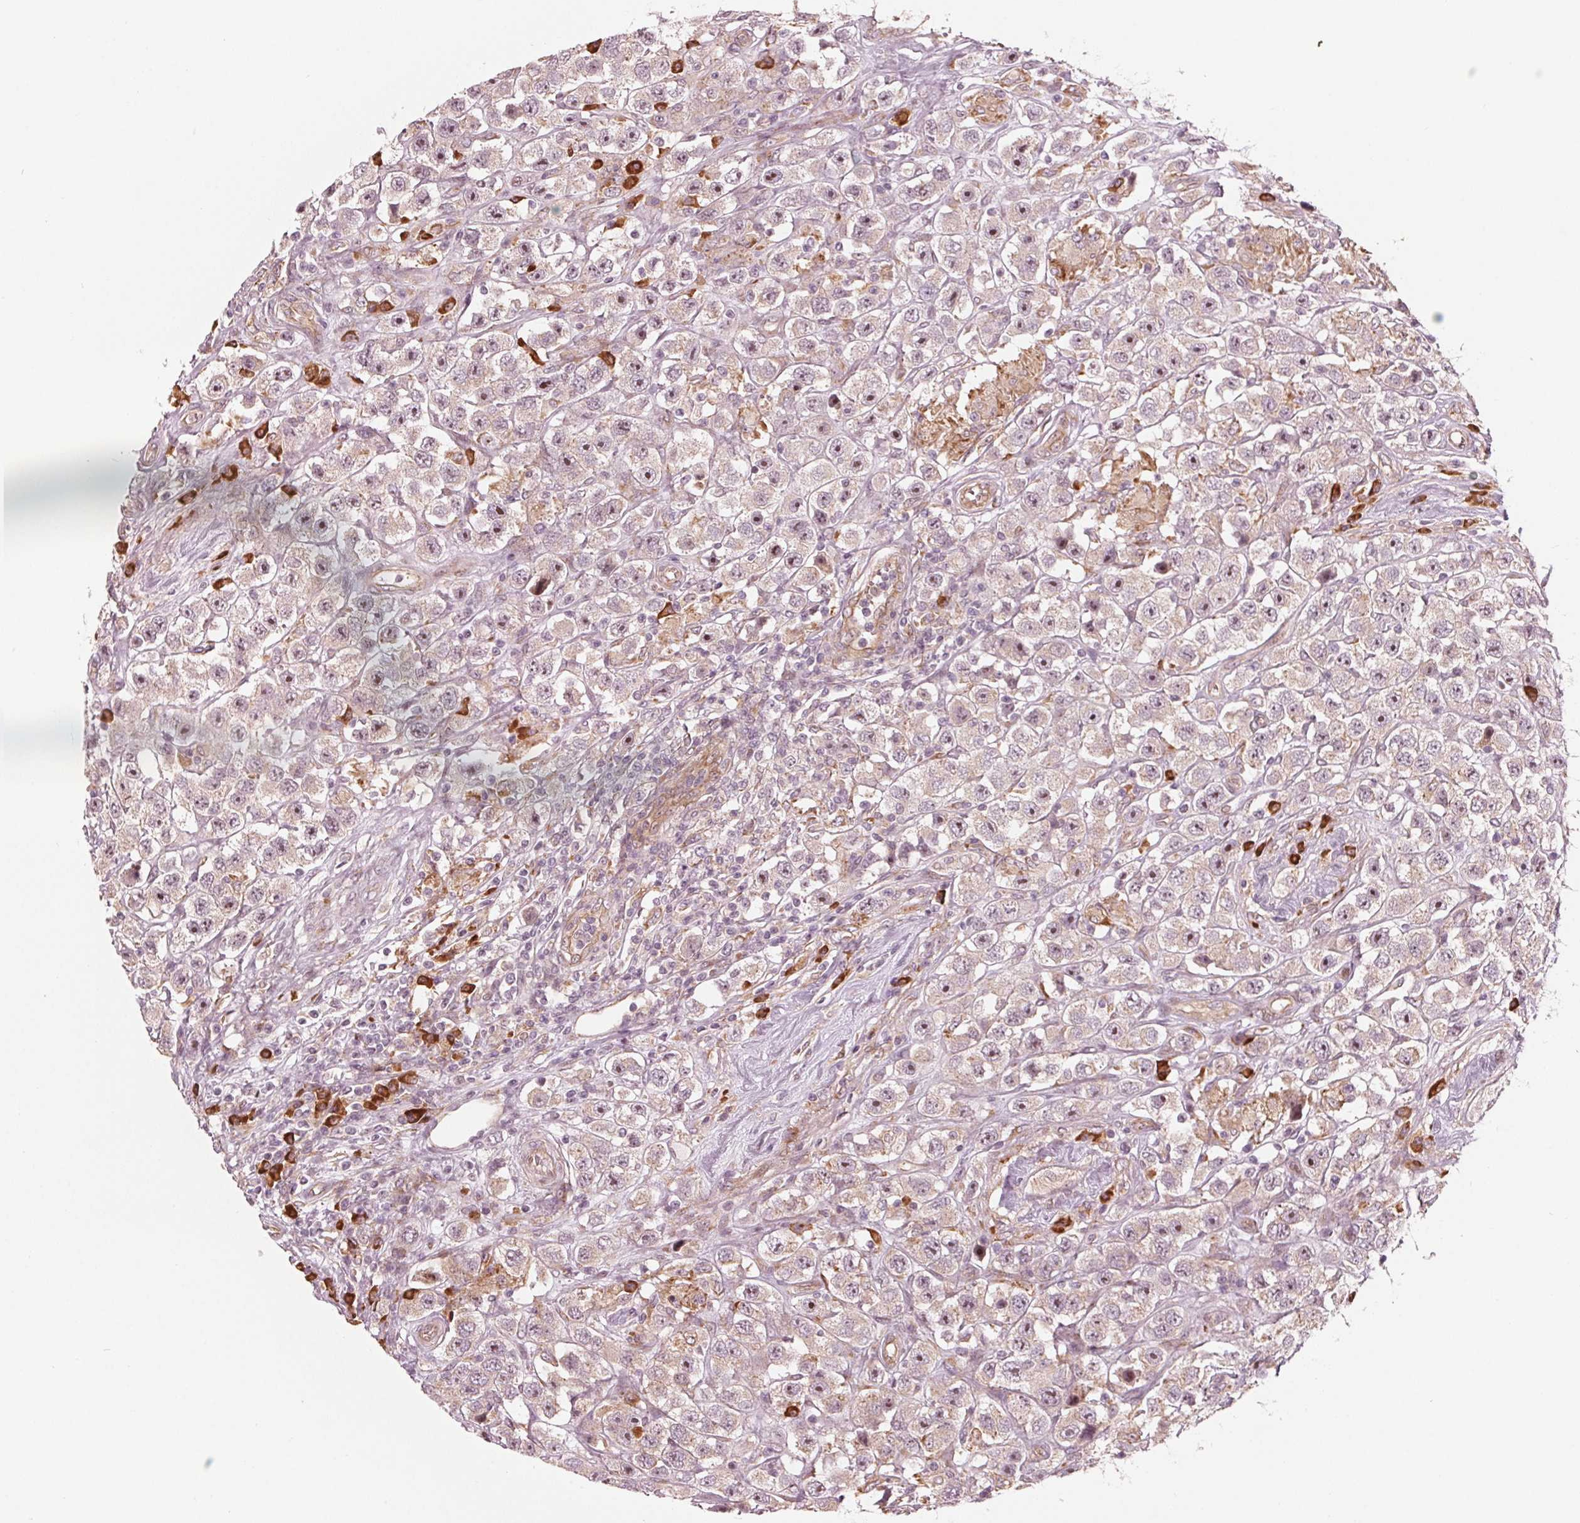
{"staining": {"intensity": "moderate", "quantity": "<25%", "location": "nuclear"}, "tissue": "testis cancer", "cell_type": "Tumor cells", "image_type": "cancer", "snomed": [{"axis": "morphology", "description": "Seminoma, NOS"}, {"axis": "topography", "description": "Testis"}], "caption": "DAB (3,3'-diaminobenzidine) immunohistochemical staining of human testis seminoma demonstrates moderate nuclear protein positivity in about <25% of tumor cells.", "gene": "CMIP", "patient": {"sex": "male", "age": 45}}